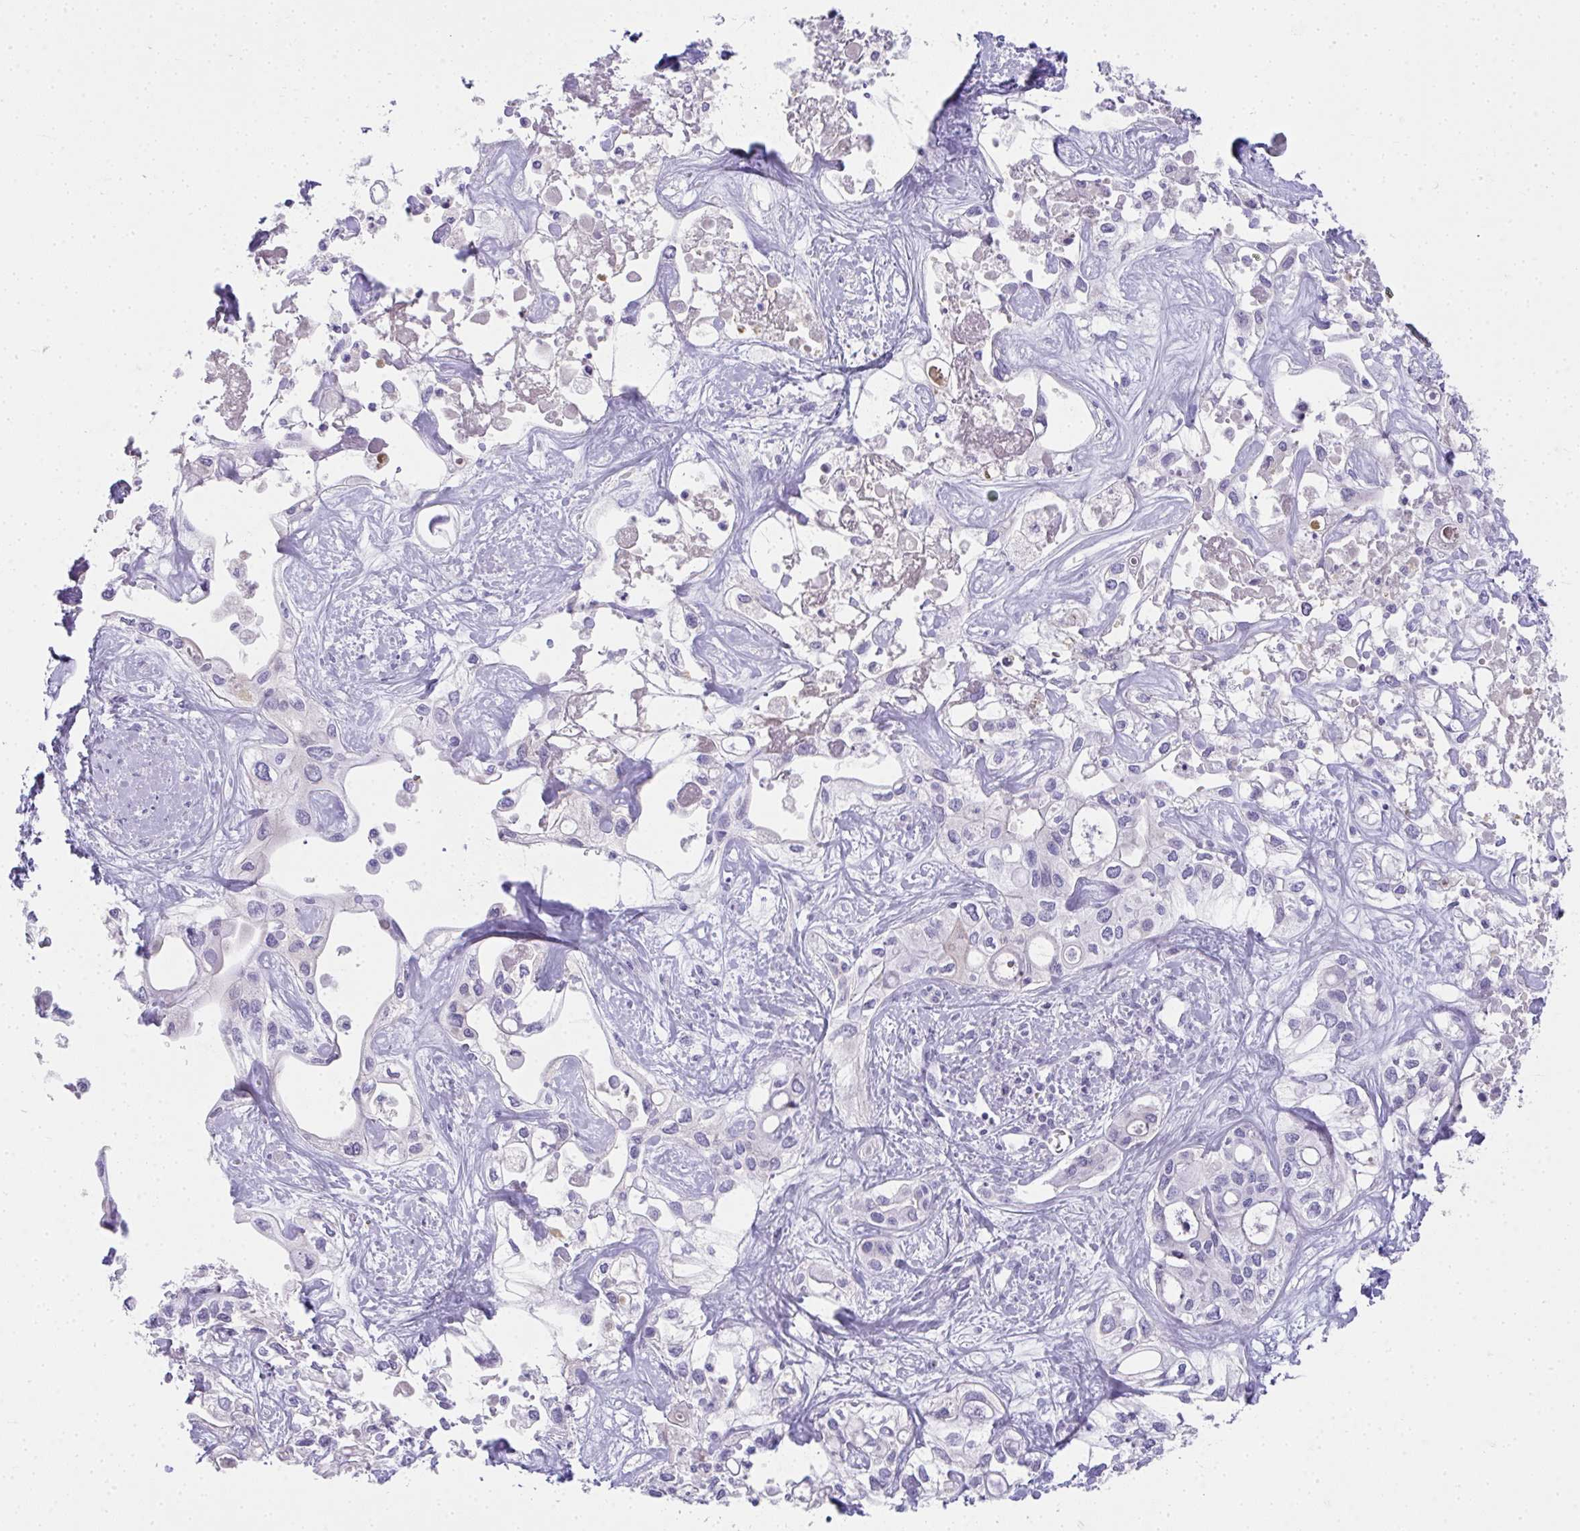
{"staining": {"intensity": "negative", "quantity": "none", "location": "none"}, "tissue": "liver cancer", "cell_type": "Tumor cells", "image_type": "cancer", "snomed": [{"axis": "morphology", "description": "Cholangiocarcinoma"}, {"axis": "topography", "description": "Liver"}], "caption": "Immunohistochemical staining of human liver cholangiocarcinoma demonstrates no significant expression in tumor cells.", "gene": "ZSWIM3", "patient": {"sex": "female", "age": 64}}